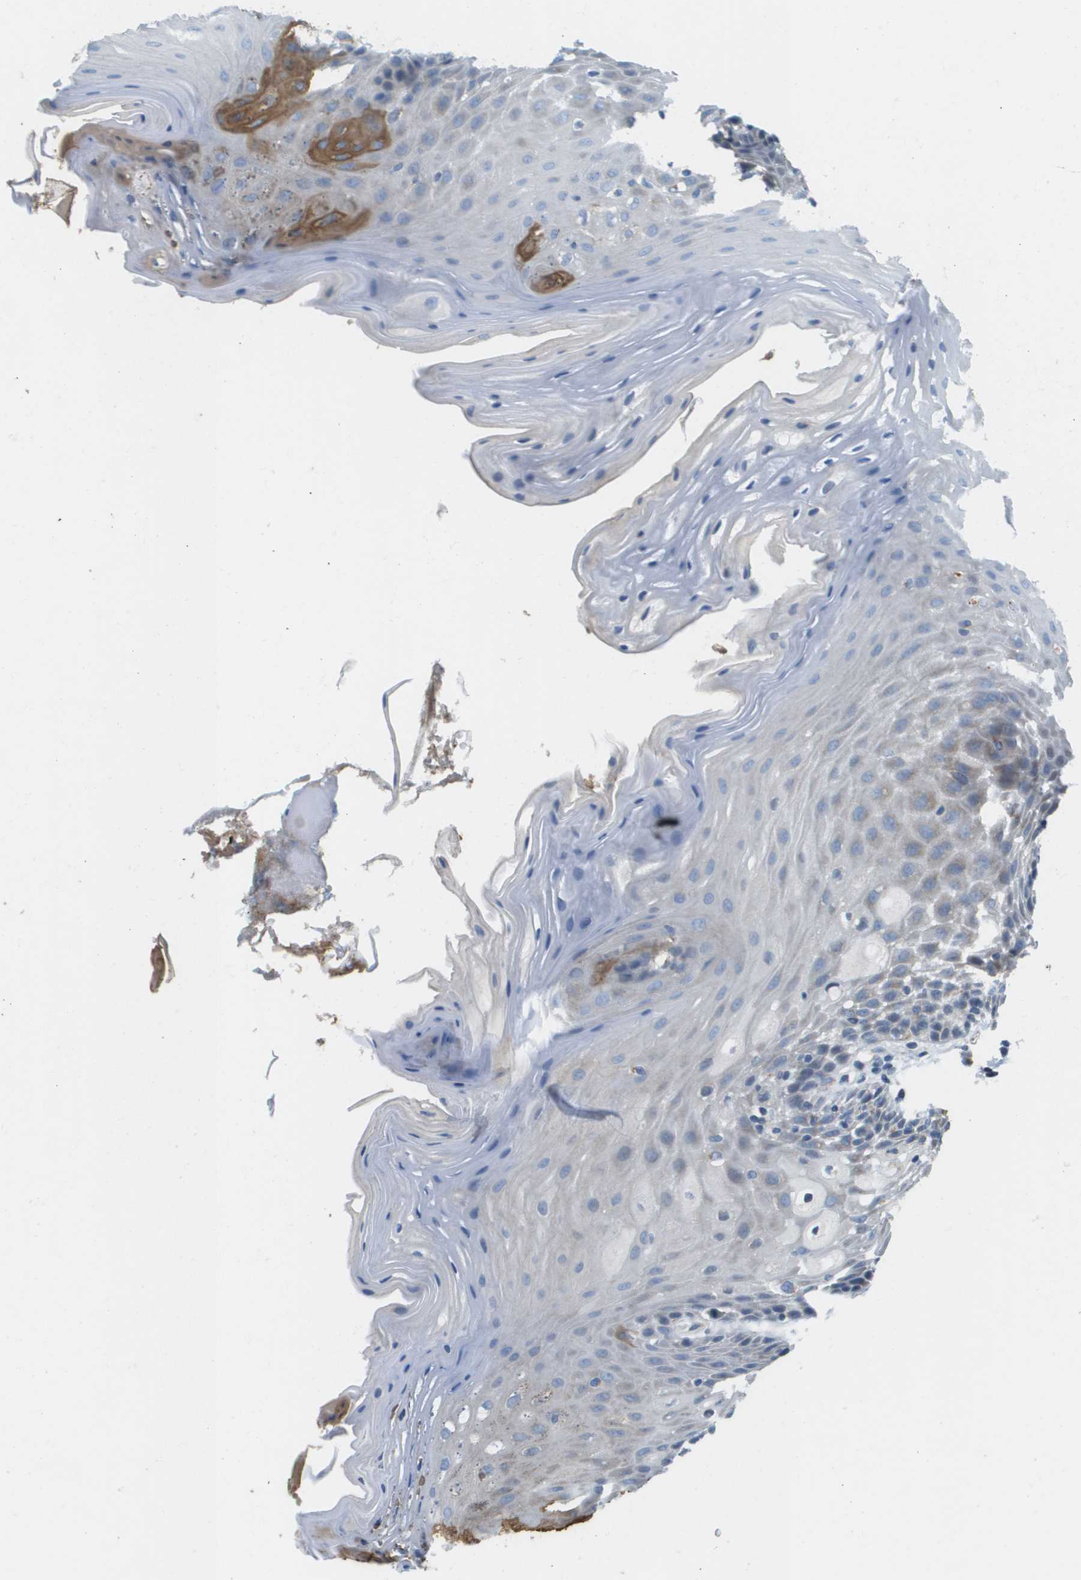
{"staining": {"intensity": "negative", "quantity": "none", "location": "none"}, "tissue": "oral mucosa", "cell_type": "Squamous epithelial cells", "image_type": "normal", "snomed": [{"axis": "morphology", "description": "Normal tissue, NOS"}, {"axis": "morphology", "description": "Squamous cell carcinoma, NOS"}, {"axis": "topography", "description": "Oral tissue"}, {"axis": "topography", "description": "Head-Neck"}], "caption": "Squamous epithelial cells are negative for brown protein staining in unremarkable oral mucosa. The staining is performed using DAB (3,3'-diaminobenzidine) brown chromogen with nuclei counter-stained in using hematoxylin.", "gene": "MYH11", "patient": {"sex": "male", "age": 71}}